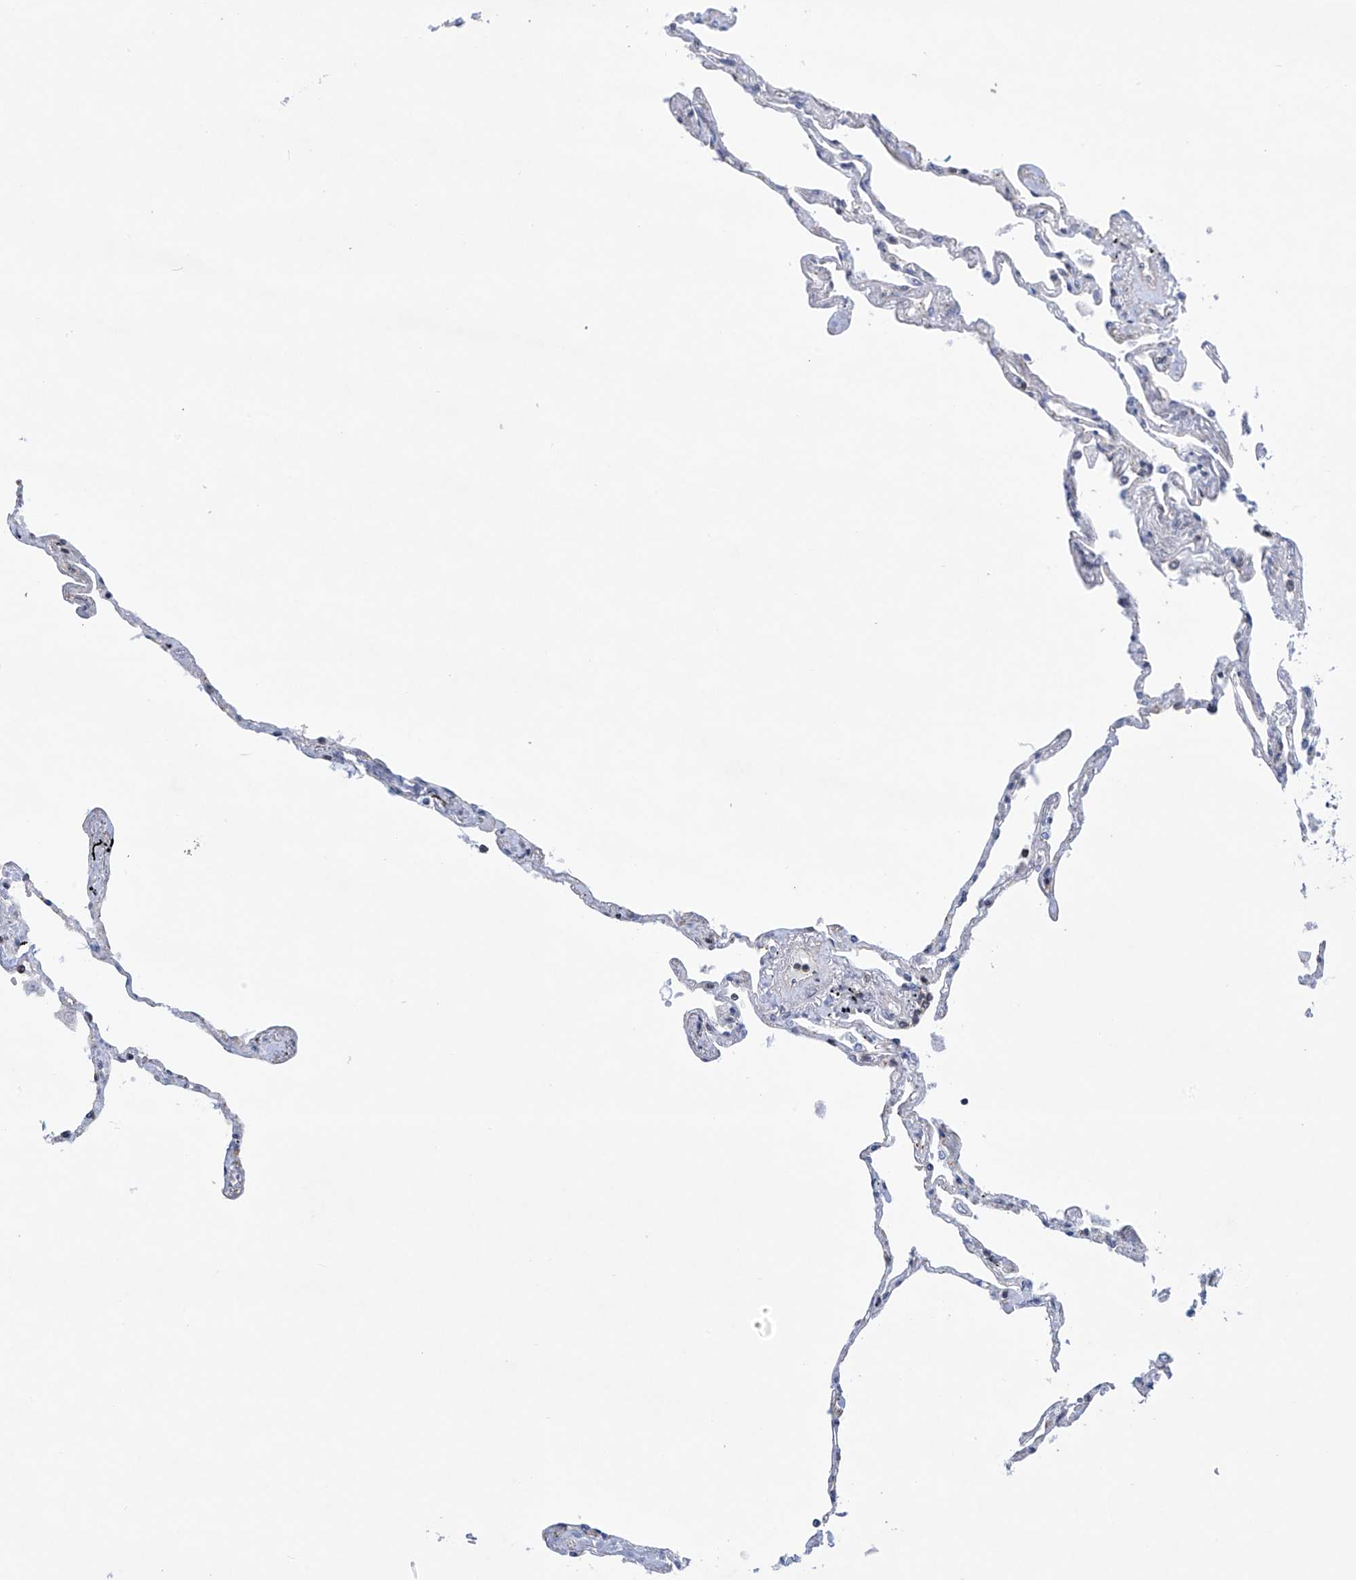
{"staining": {"intensity": "weak", "quantity": "<25%", "location": "nuclear"}, "tissue": "lung", "cell_type": "Alveolar cells", "image_type": "normal", "snomed": [{"axis": "morphology", "description": "Normal tissue, NOS"}, {"axis": "topography", "description": "Lung"}], "caption": "This image is of unremarkable lung stained with IHC to label a protein in brown with the nuclei are counter-stained blue. There is no expression in alveolar cells.", "gene": "MSL3", "patient": {"sex": "female", "age": 67}}